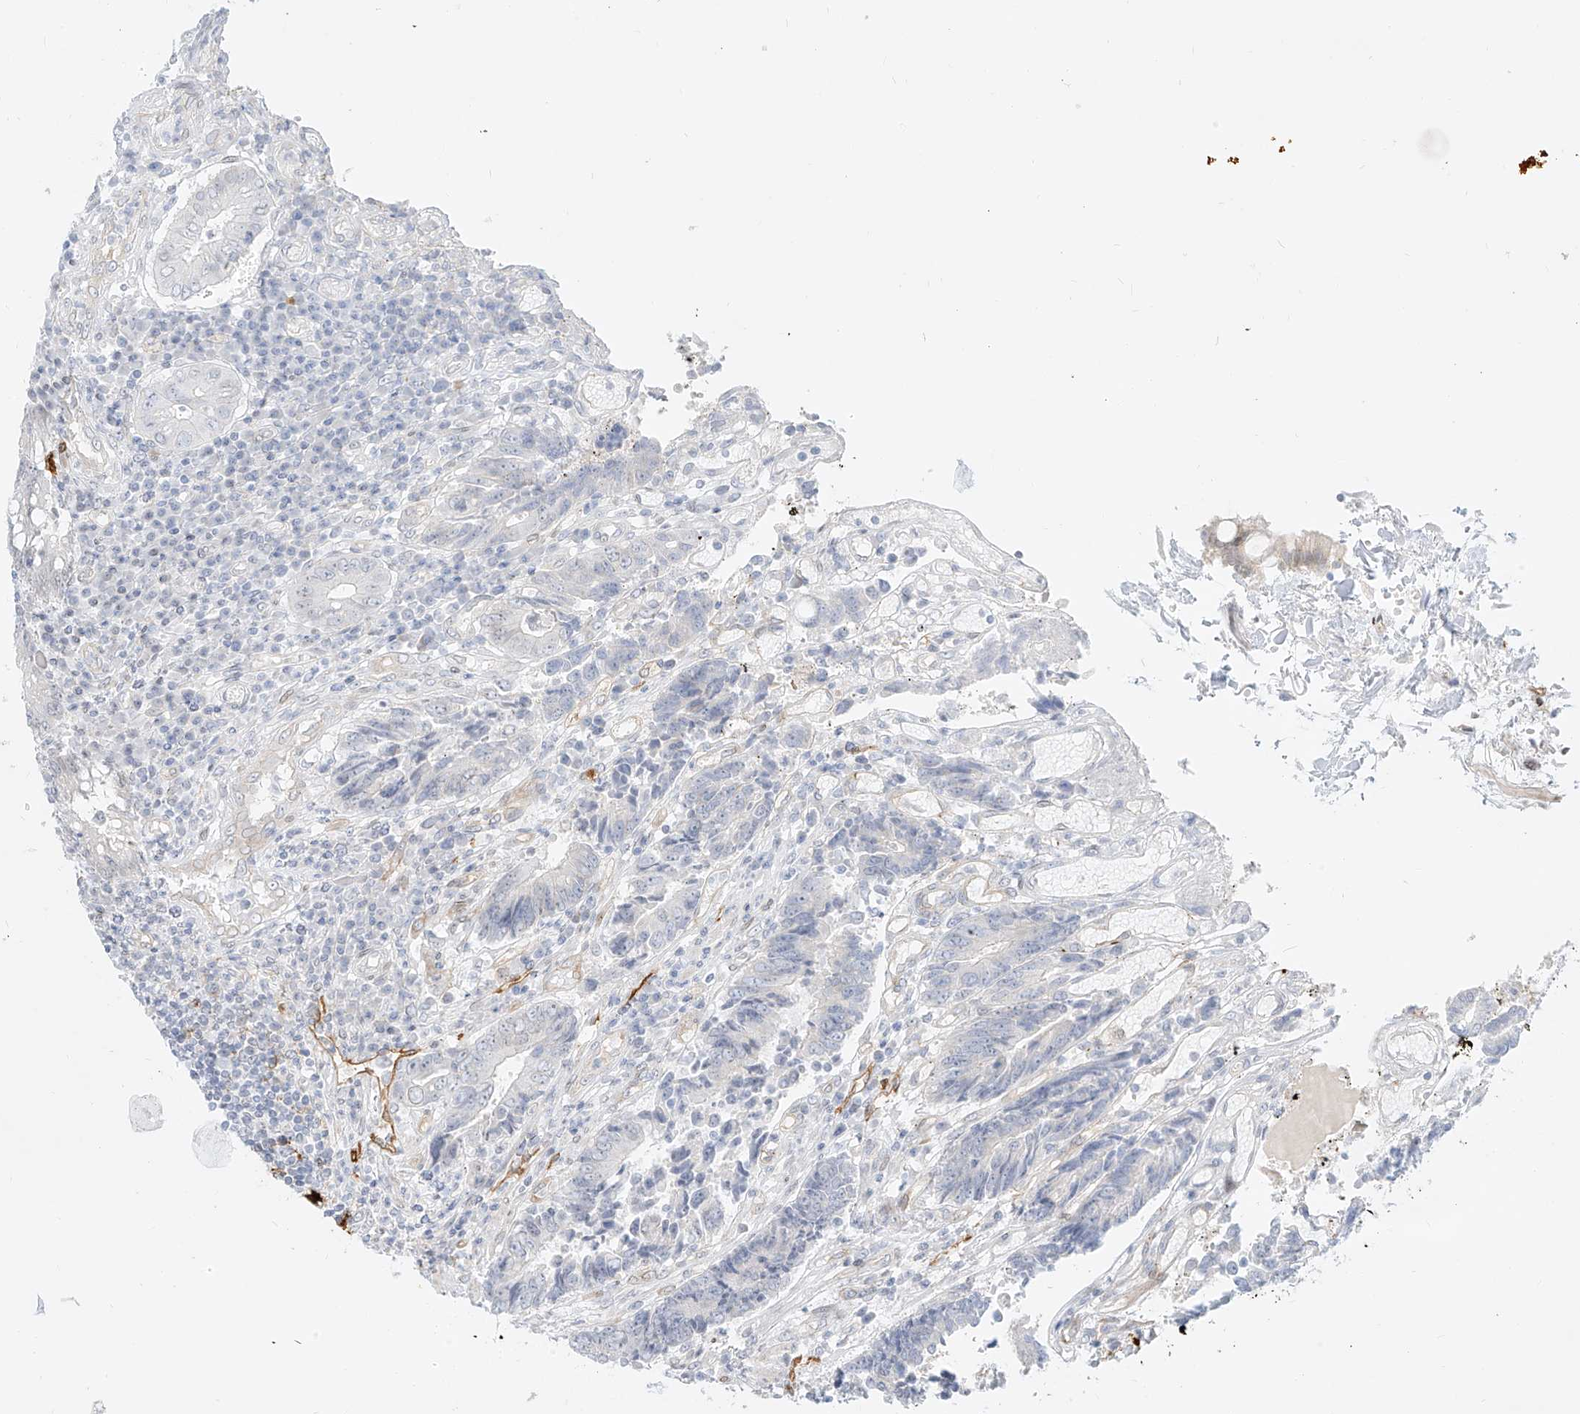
{"staining": {"intensity": "negative", "quantity": "none", "location": "none"}, "tissue": "colorectal cancer", "cell_type": "Tumor cells", "image_type": "cancer", "snomed": [{"axis": "morphology", "description": "Adenocarcinoma, NOS"}, {"axis": "topography", "description": "Rectum"}], "caption": "A micrograph of adenocarcinoma (colorectal) stained for a protein shows no brown staining in tumor cells.", "gene": "NHSL1", "patient": {"sex": "male", "age": 84}}